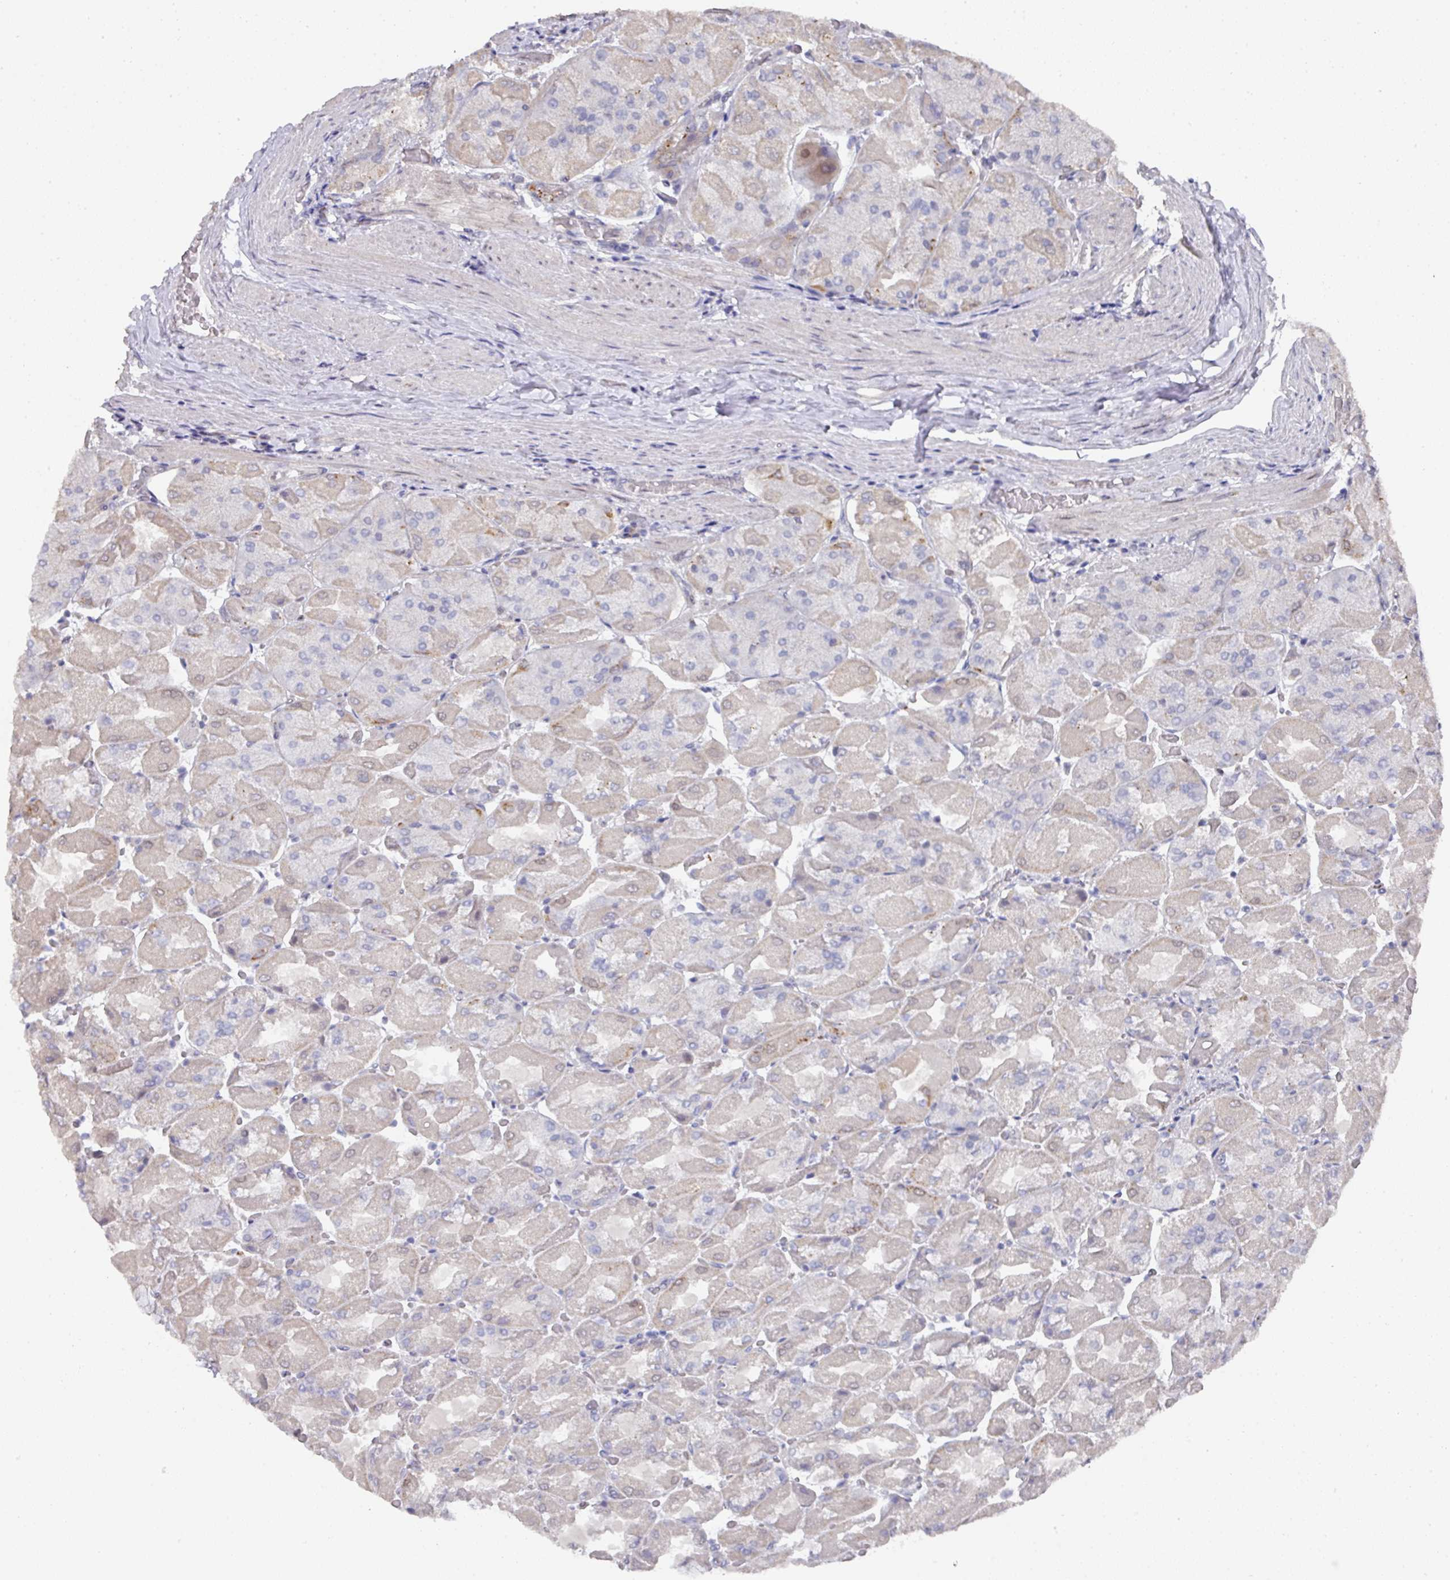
{"staining": {"intensity": "moderate", "quantity": "<25%", "location": "cytoplasmic/membranous"}, "tissue": "stomach", "cell_type": "Glandular cells", "image_type": "normal", "snomed": [{"axis": "morphology", "description": "Normal tissue, NOS"}, {"axis": "topography", "description": "Stomach"}], "caption": "The micrograph demonstrates staining of unremarkable stomach, revealing moderate cytoplasmic/membranous protein expression (brown color) within glandular cells. Nuclei are stained in blue.", "gene": "C18orf25", "patient": {"sex": "female", "age": 61}}